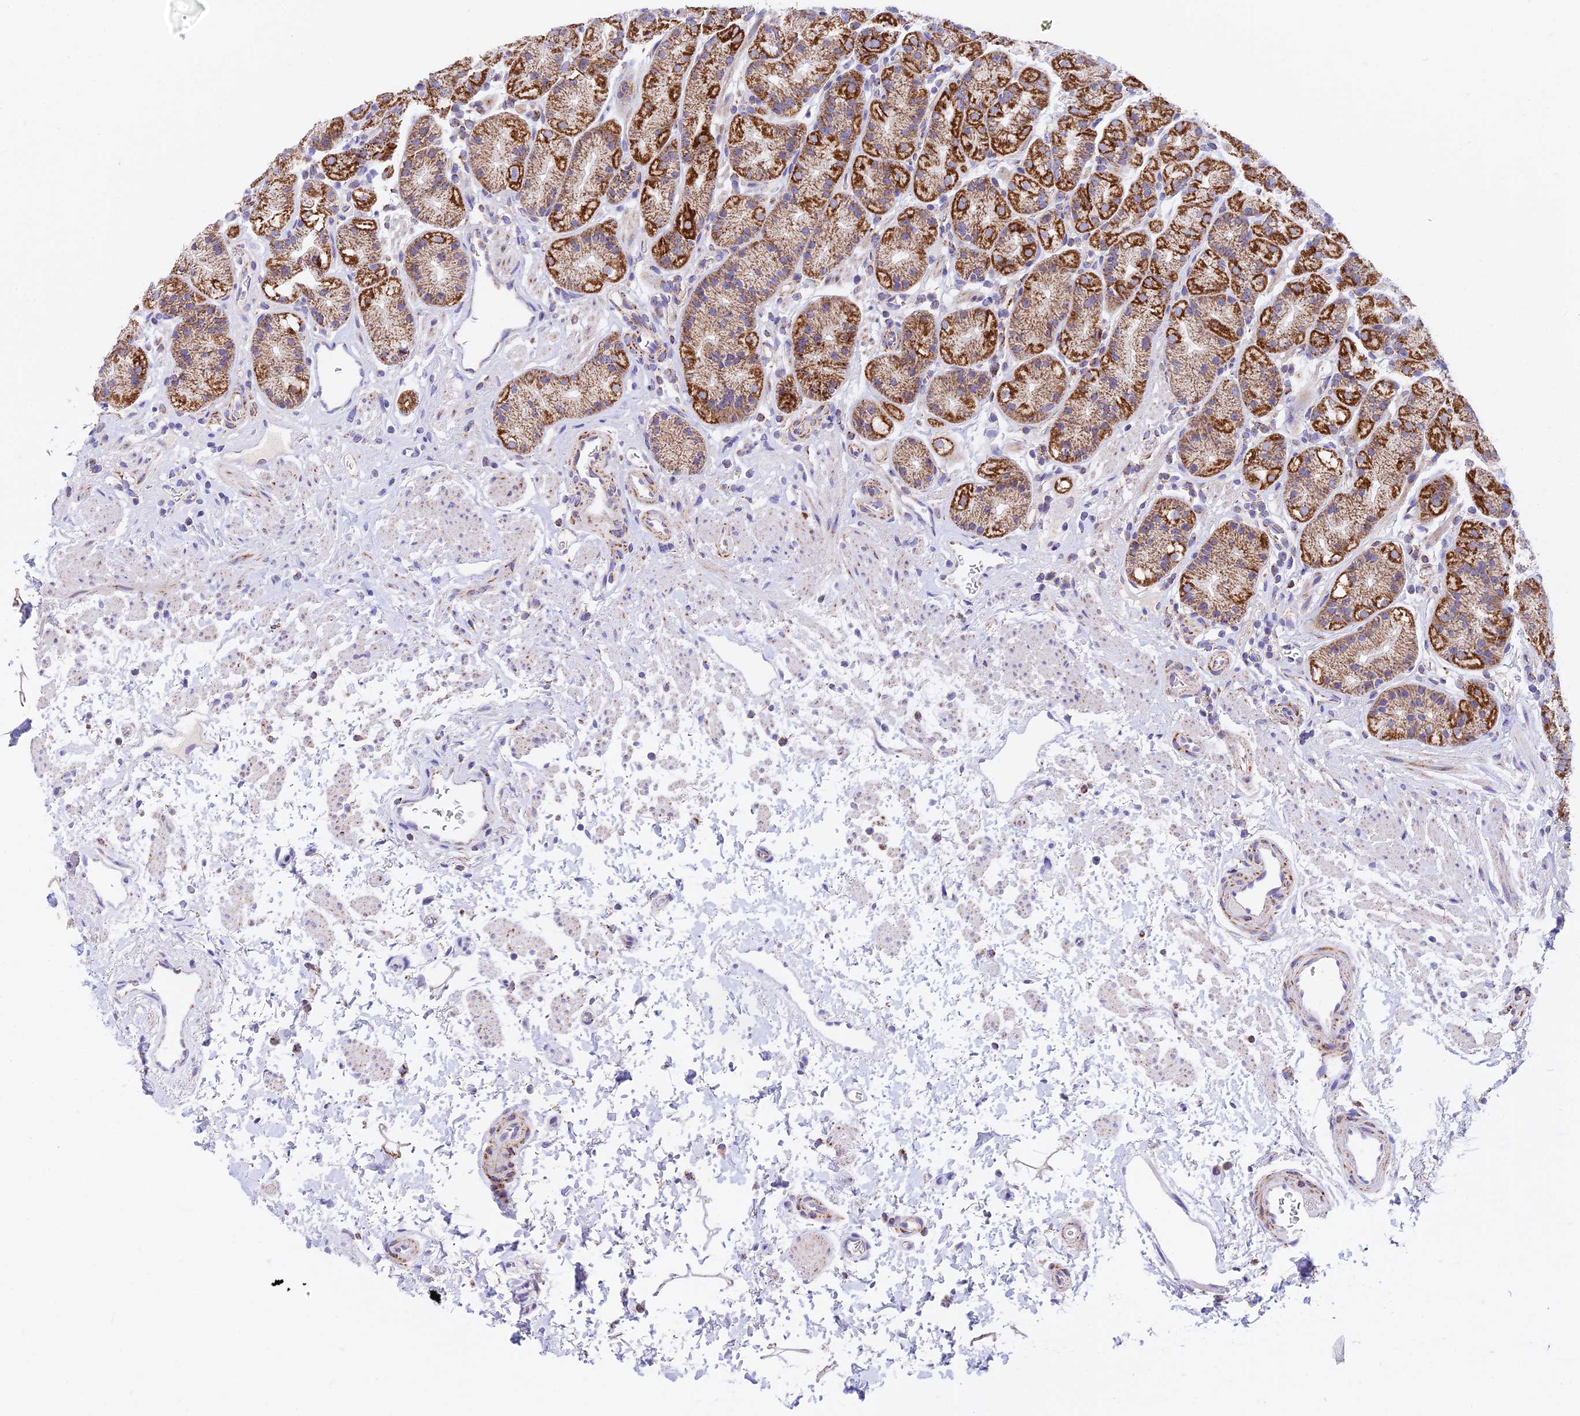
{"staining": {"intensity": "strong", "quantity": ">75%", "location": "cytoplasmic/membranous"}, "tissue": "stomach", "cell_type": "Glandular cells", "image_type": "normal", "snomed": [{"axis": "morphology", "description": "Normal tissue, NOS"}, {"axis": "topography", "description": "Stomach"}], "caption": "Immunohistochemistry photomicrograph of normal human stomach stained for a protein (brown), which shows high levels of strong cytoplasmic/membranous expression in about >75% of glandular cells.", "gene": "HSDL2", "patient": {"sex": "male", "age": 63}}